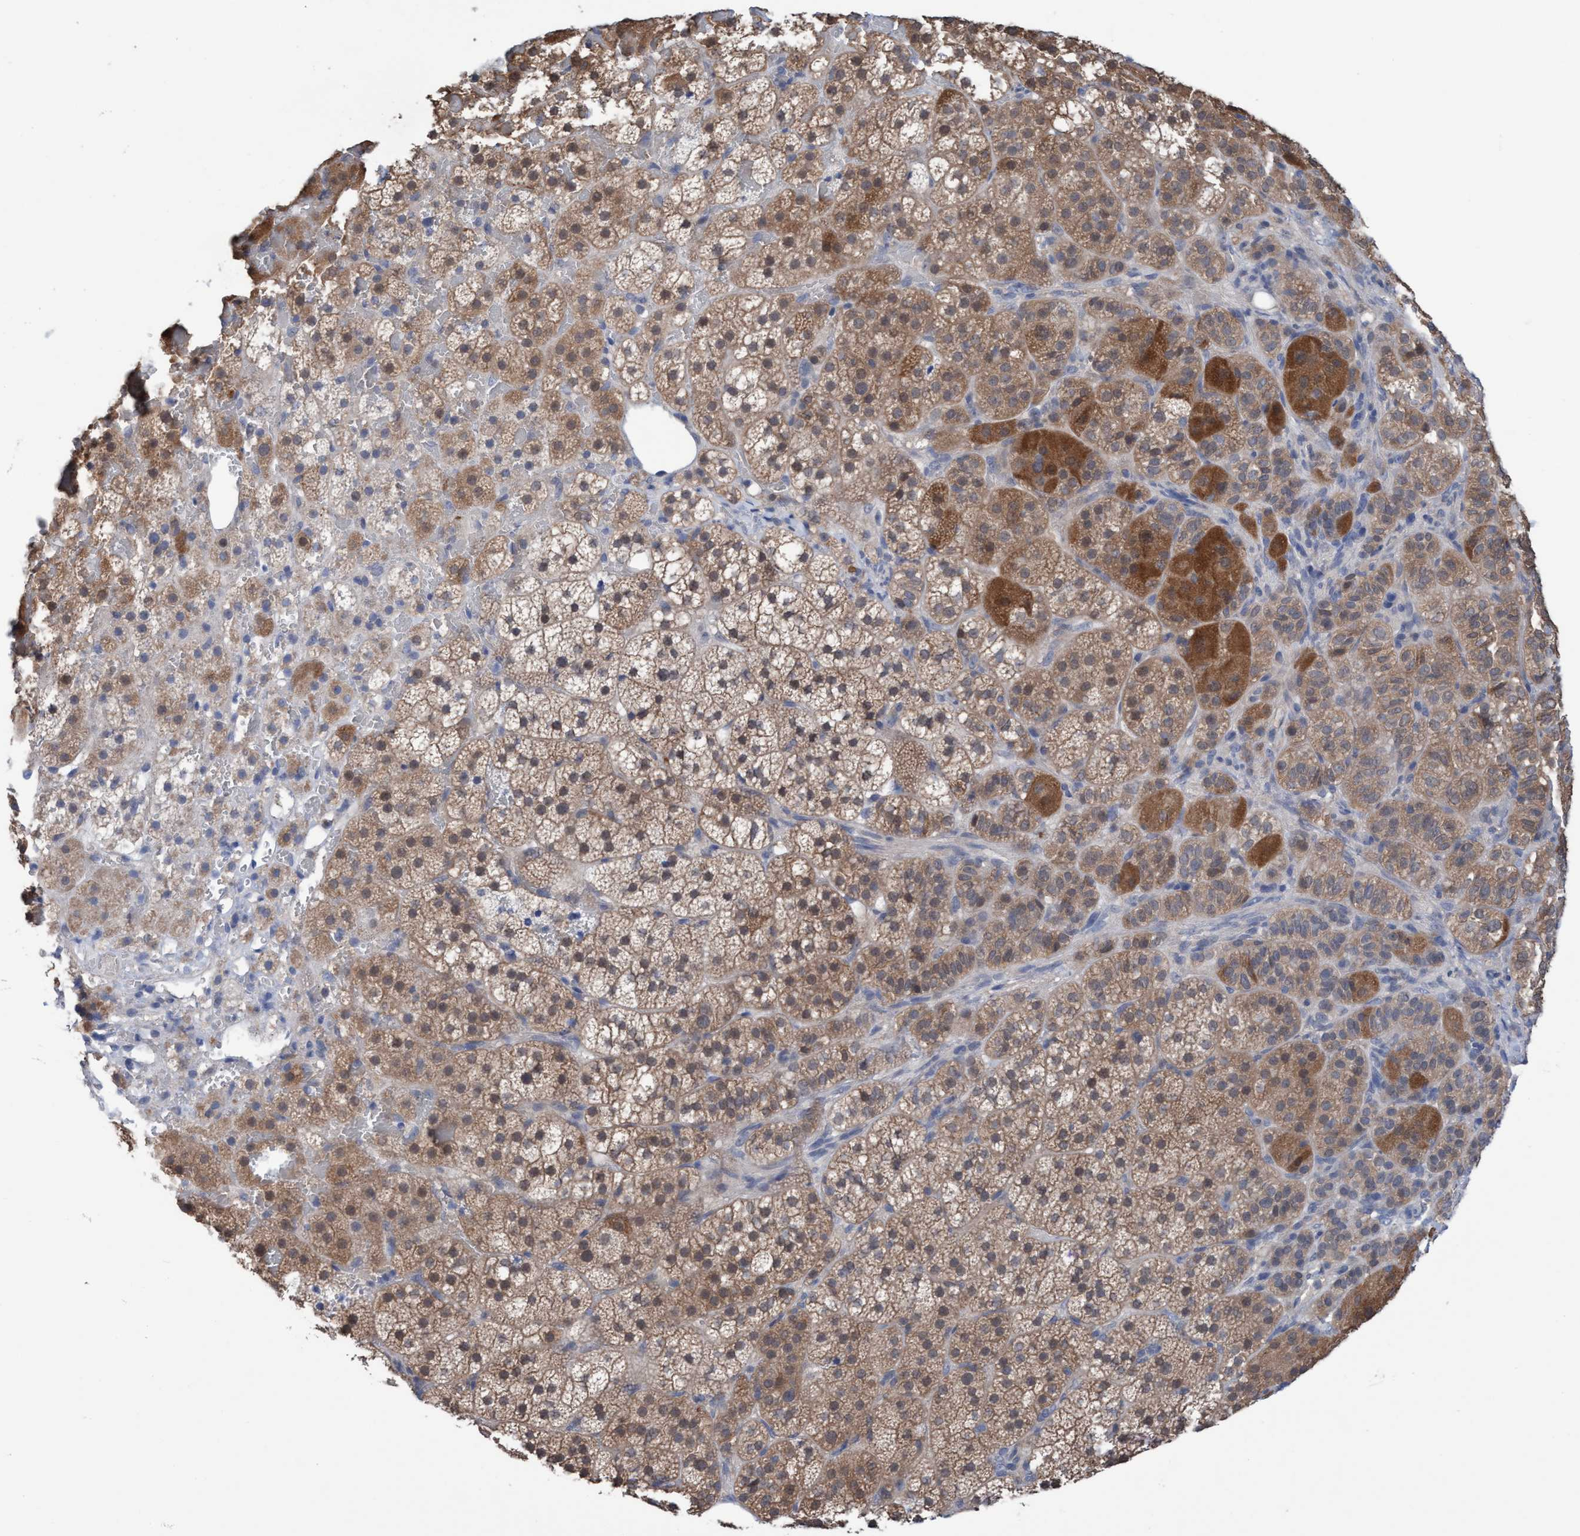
{"staining": {"intensity": "moderate", "quantity": ">75%", "location": "cytoplasmic/membranous"}, "tissue": "adrenal gland", "cell_type": "Glandular cells", "image_type": "normal", "snomed": [{"axis": "morphology", "description": "Normal tissue, NOS"}, {"axis": "topography", "description": "Adrenal gland"}], "caption": "High-magnification brightfield microscopy of benign adrenal gland stained with DAB (brown) and counterstained with hematoxylin (blue). glandular cells exhibit moderate cytoplasmic/membranous positivity is appreciated in about>75% of cells.", "gene": "GLOD4", "patient": {"sex": "female", "age": 59}}